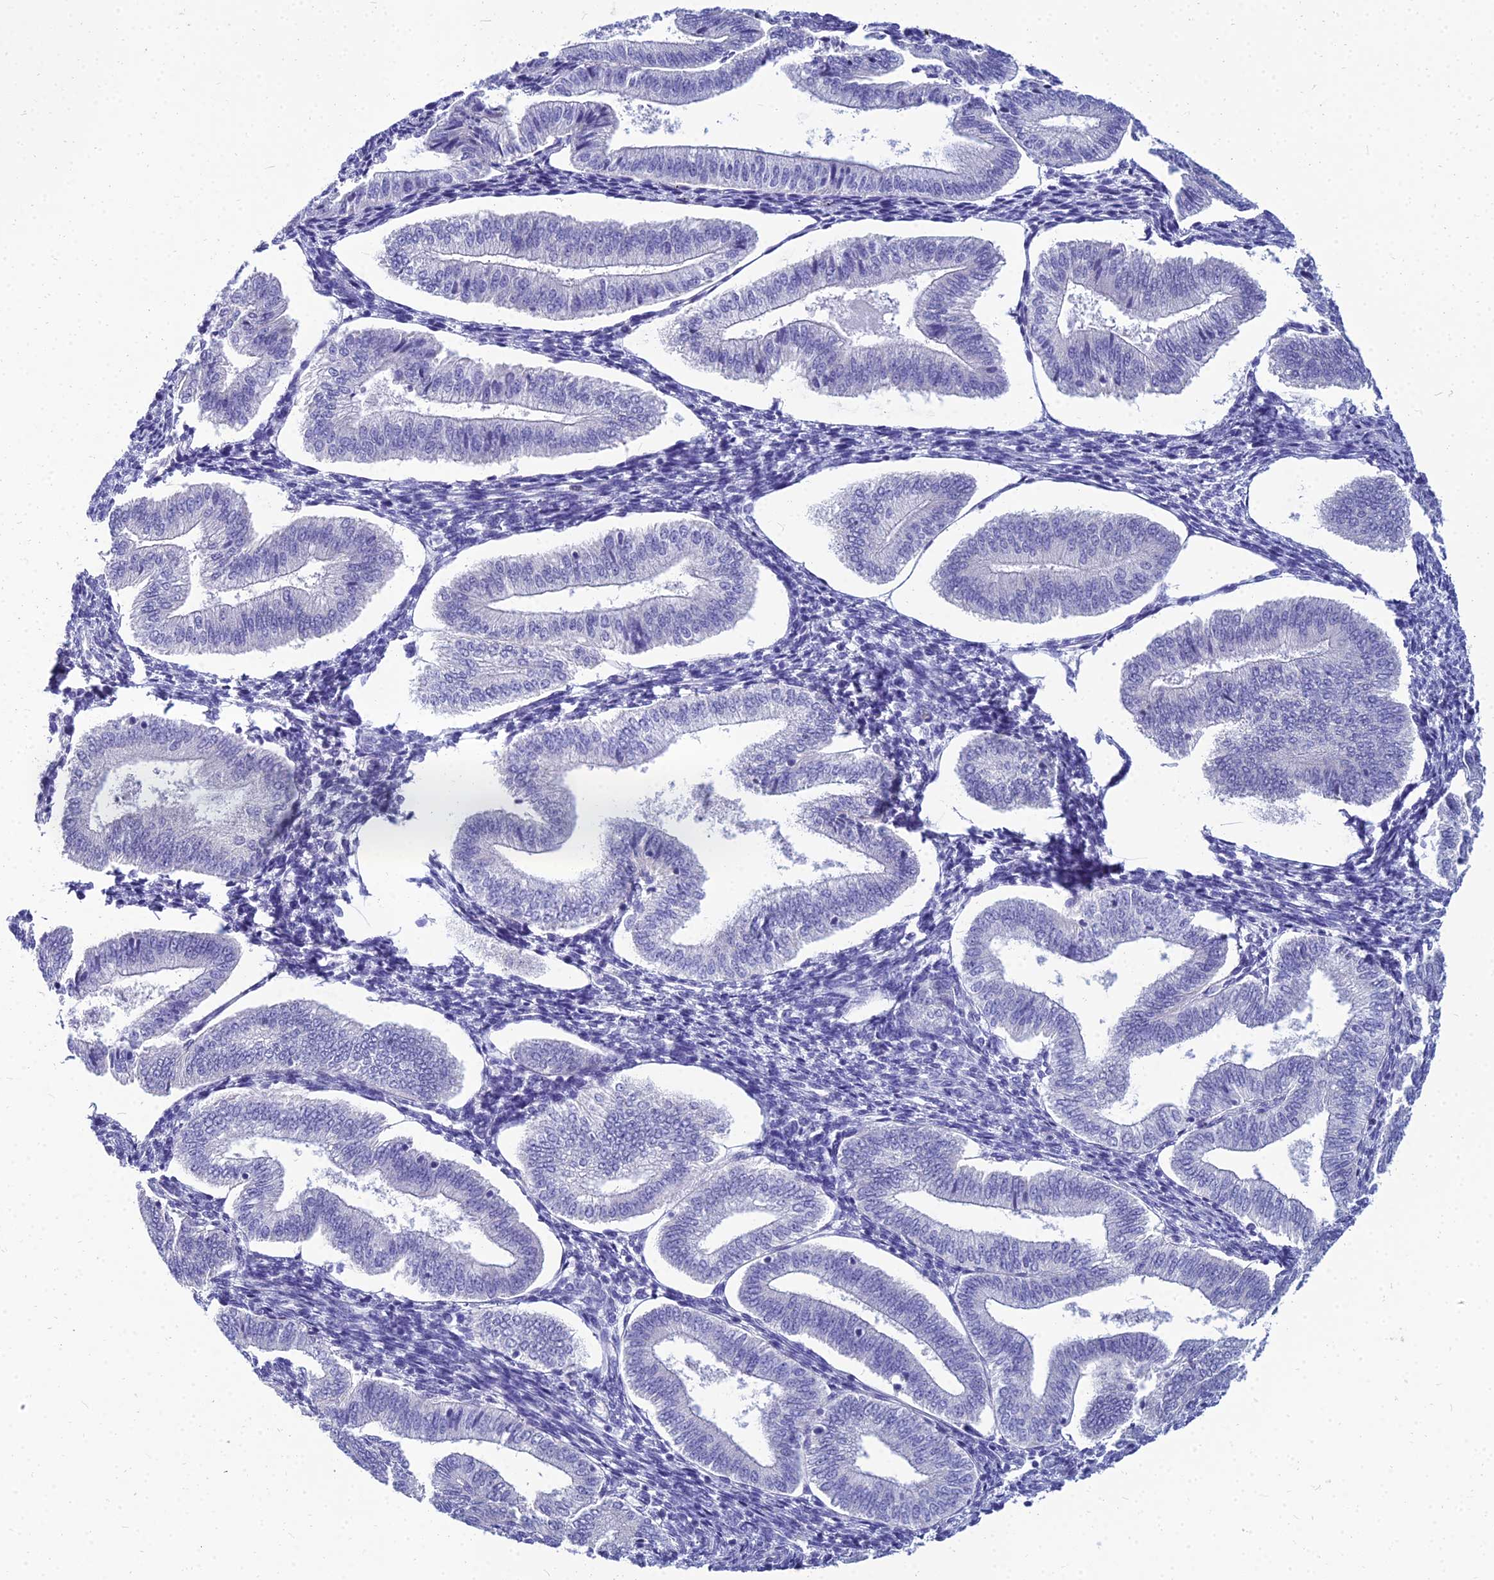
{"staining": {"intensity": "negative", "quantity": "none", "location": "none"}, "tissue": "endometrium", "cell_type": "Cells in endometrial stroma", "image_type": "normal", "snomed": [{"axis": "morphology", "description": "Normal tissue, NOS"}, {"axis": "topography", "description": "Endometrium"}], "caption": "Immunohistochemistry (IHC) of normal human endometrium demonstrates no staining in cells in endometrial stroma.", "gene": "NPY", "patient": {"sex": "female", "age": 34}}